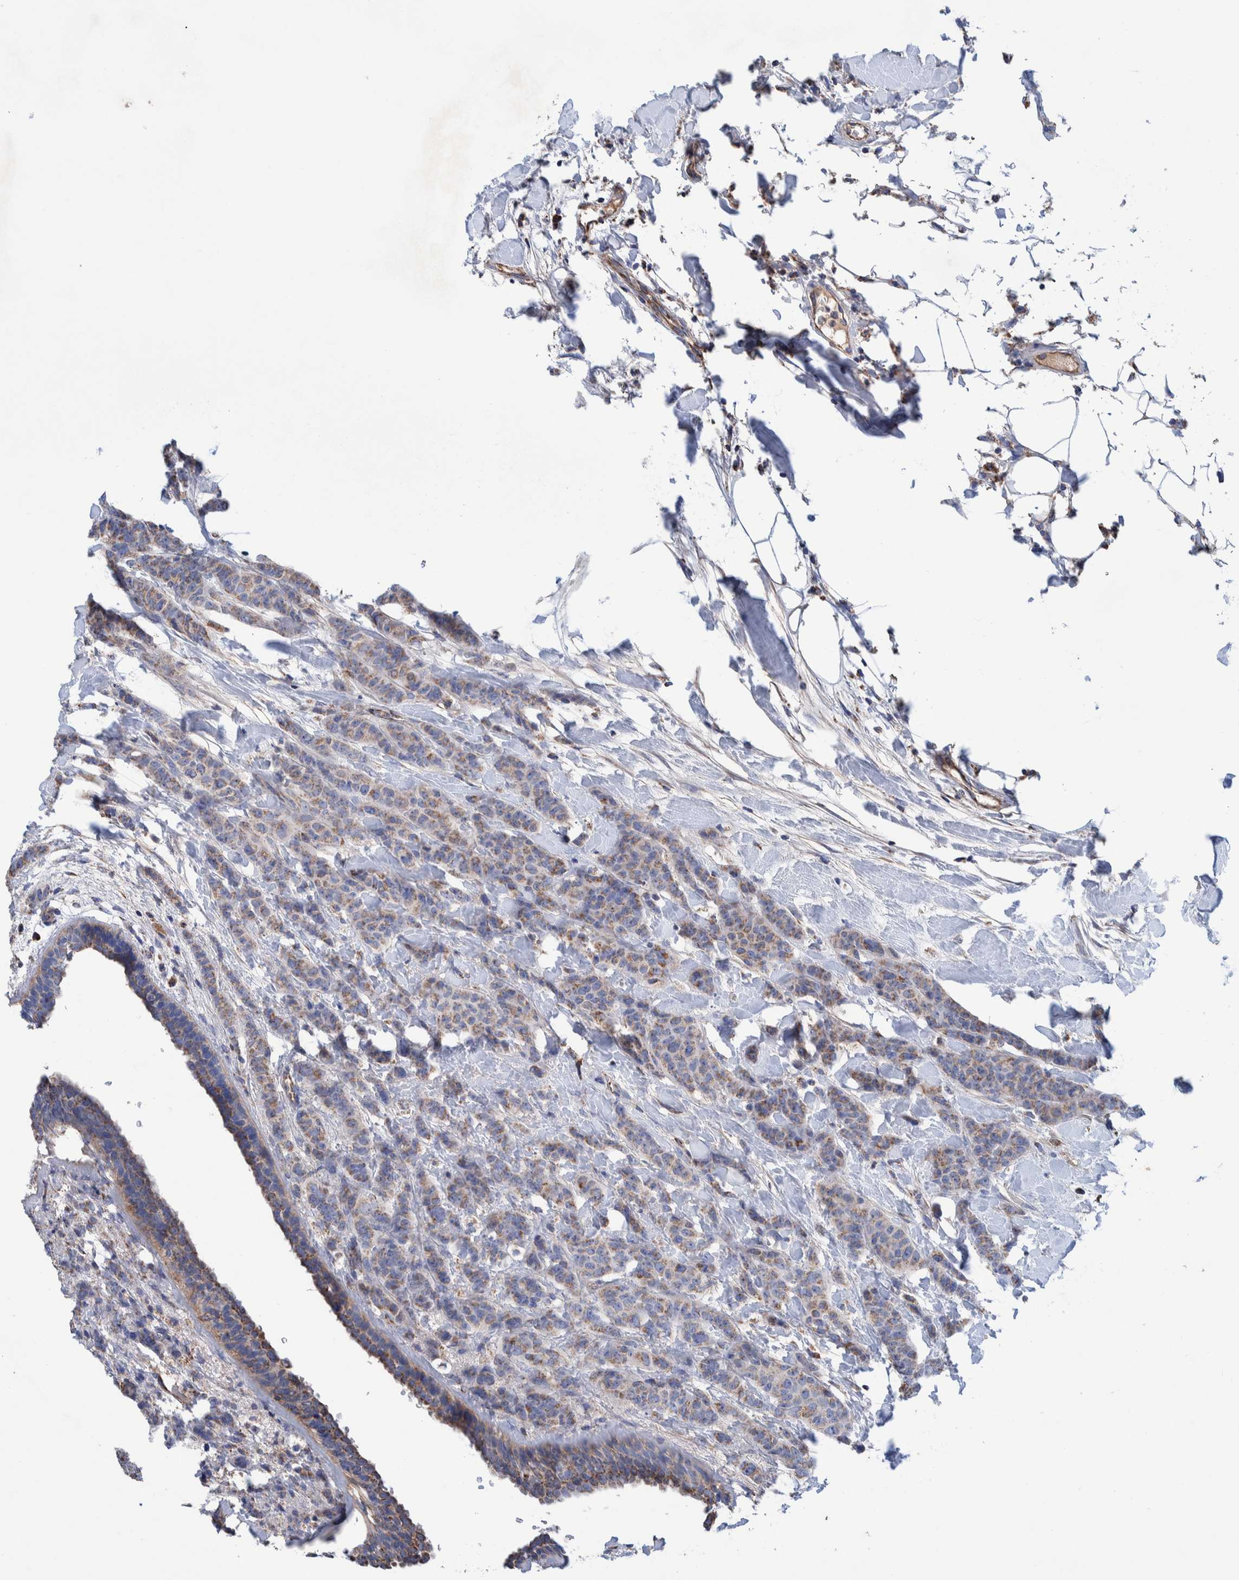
{"staining": {"intensity": "moderate", "quantity": ">75%", "location": "cytoplasmic/membranous"}, "tissue": "breast cancer", "cell_type": "Tumor cells", "image_type": "cancer", "snomed": [{"axis": "morphology", "description": "Normal tissue, NOS"}, {"axis": "morphology", "description": "Duct carcinoma"}, {"axis": "topography", "description": "Breast"}], "caption": "A histopathology image of breast cancer stained for a protein shows moderate cytoplasmic/membranous brown staining in tumor cells.", "gene": "DECR1", "patient": {"sex": "female", "age": 40}}